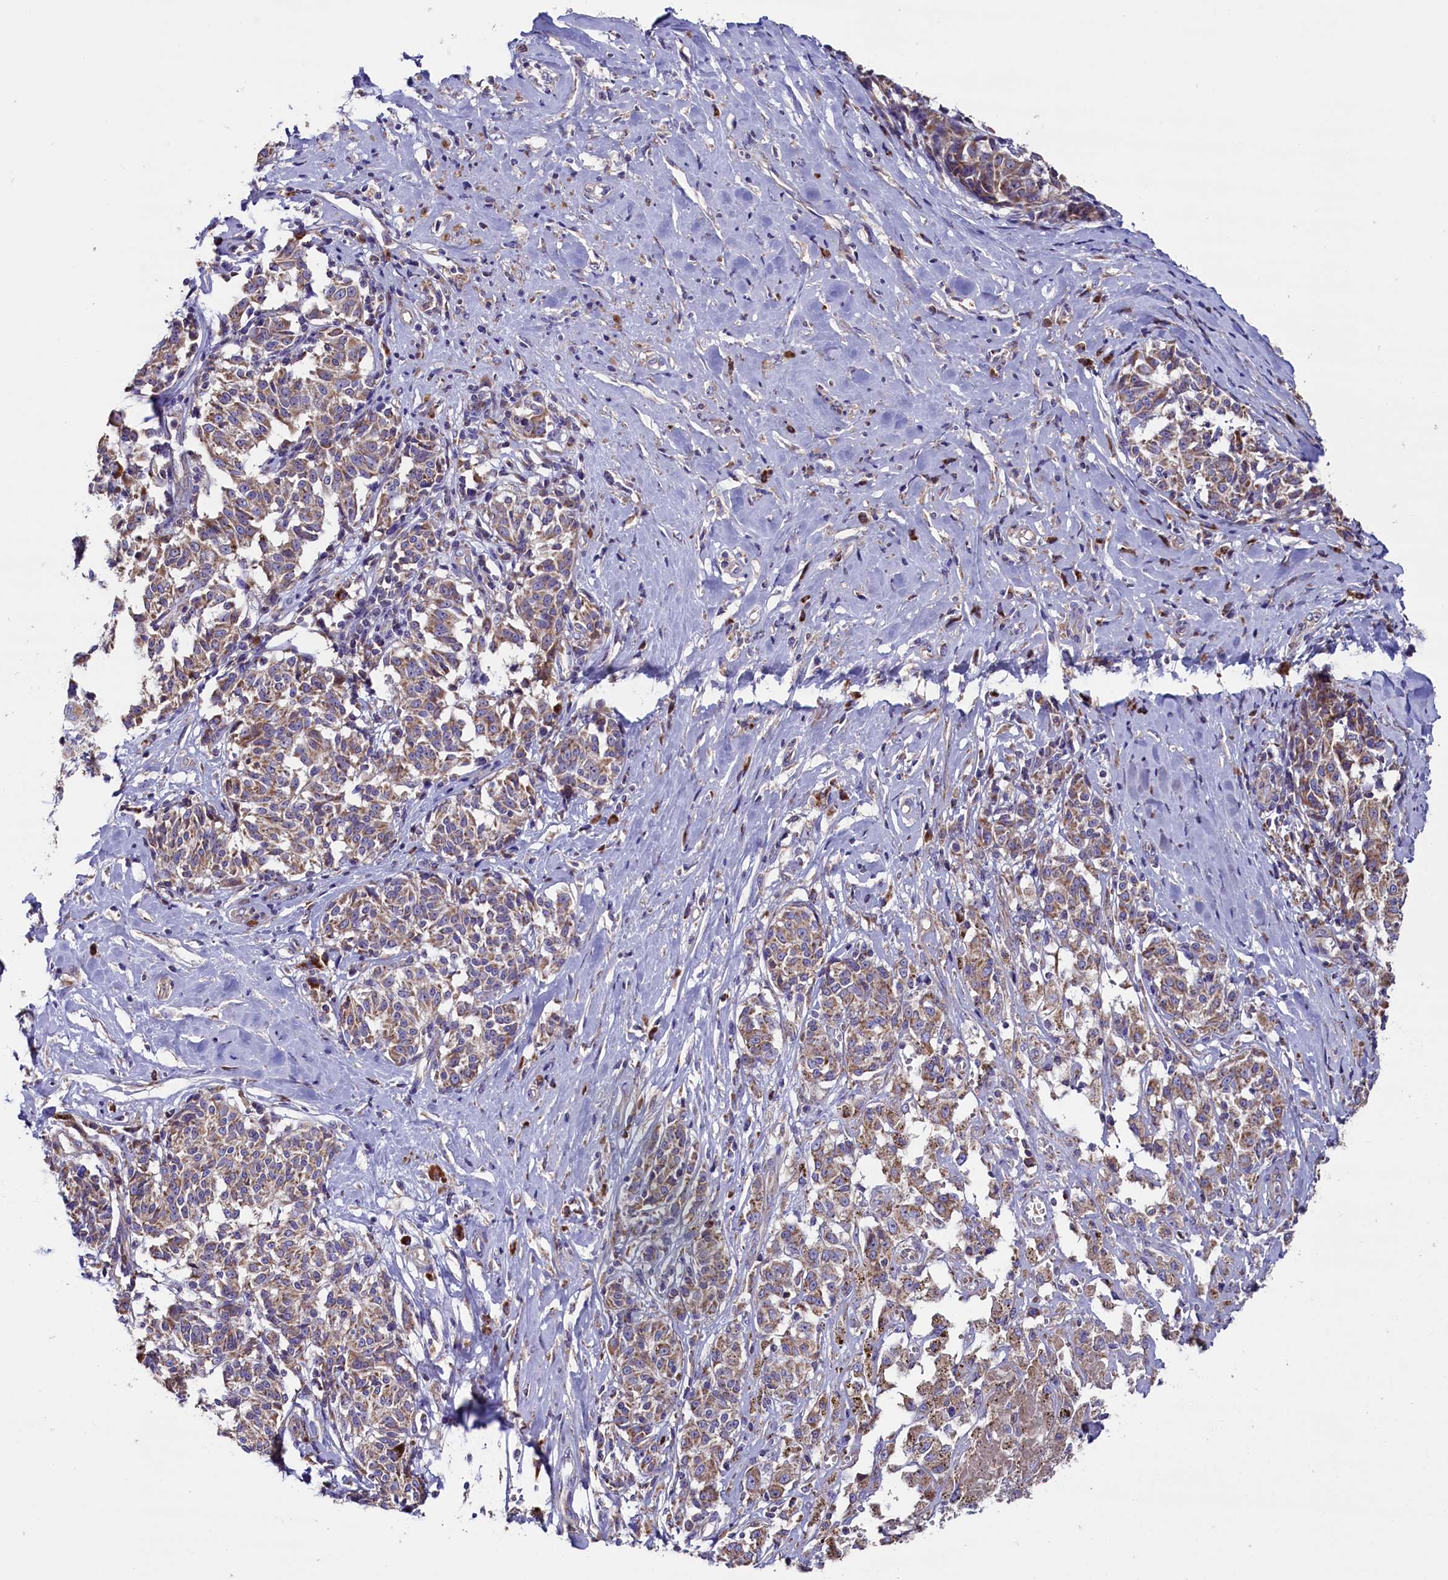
{"staining": {"intensity": "moderate", "quantity": ">75%", "location": "cytoplasmic/membranous"}, "tissue": "melanoma", "cell_type": "Tumor cells", "image_type": "cancer", "snomed": [{"axis": "morphology", "description": "Malignant melanoma, NOS"}, {"axis": "topography", "description": "Skin"}], "caption": "This is a photomicrograph of IHC staining of malignant melanoma, which shows moderate staining in the cytoplasmic/membranous of tumor cells.", "gene": "ZSWIM1", "patient": {"sex": "female", "age": 72}}